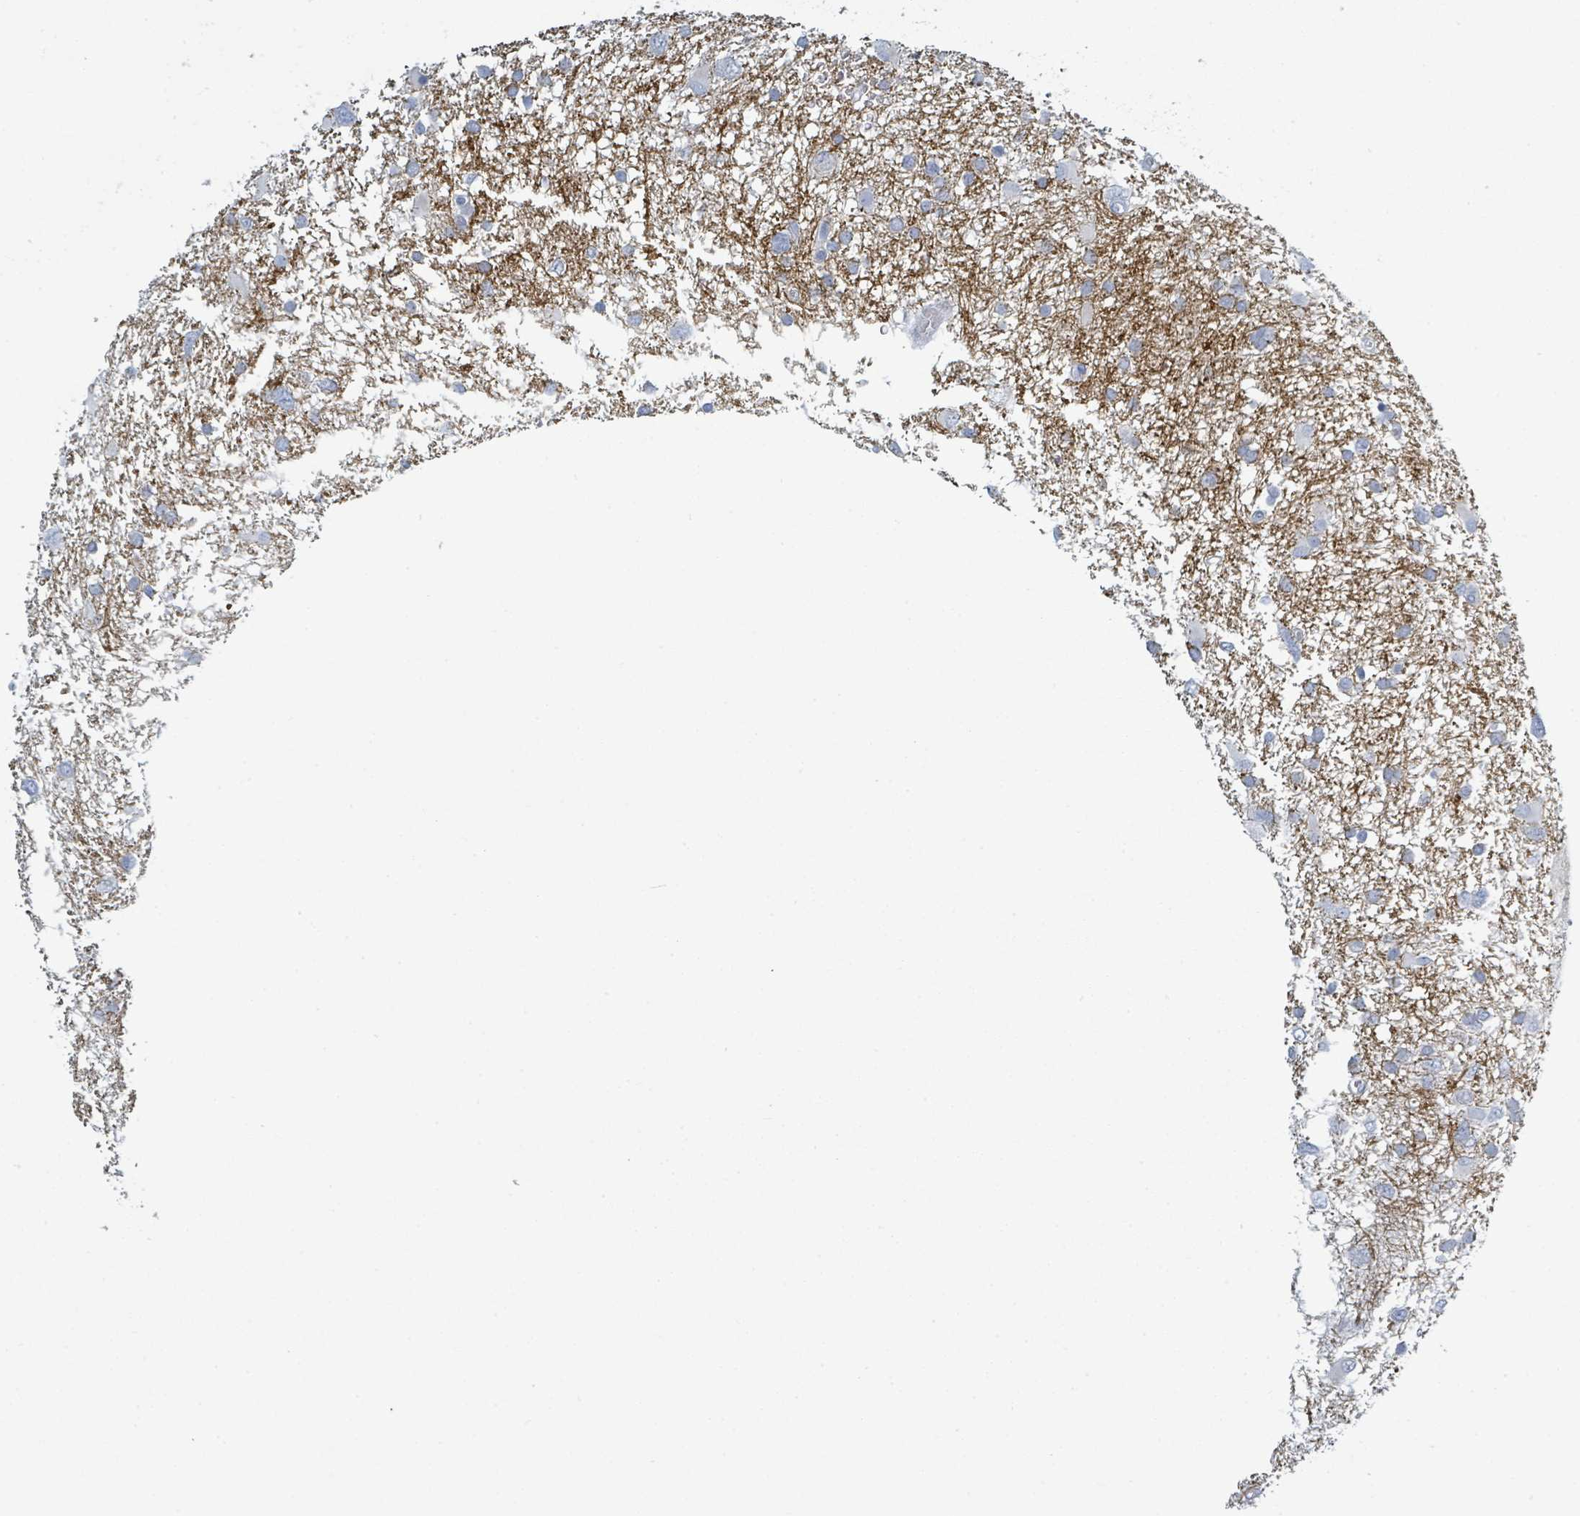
{"staining": {"intensity": "negative", "quantity": "none", "location": "none"}, "tissue": "glioma", "cell_type": "Tumor cells", "image_type": "cancer", "snomed": [{"axis": "morphology", "description": "Glioma, malignant, High grade"}, {"axis": "topography", "description": "Brain"}], "caption": "An IHC histopathology image of glioma is shown. There is no staining in tumor cells of glioma.", "gene": "RAB33B", "patient": {"sex": "male", "age": 61}}